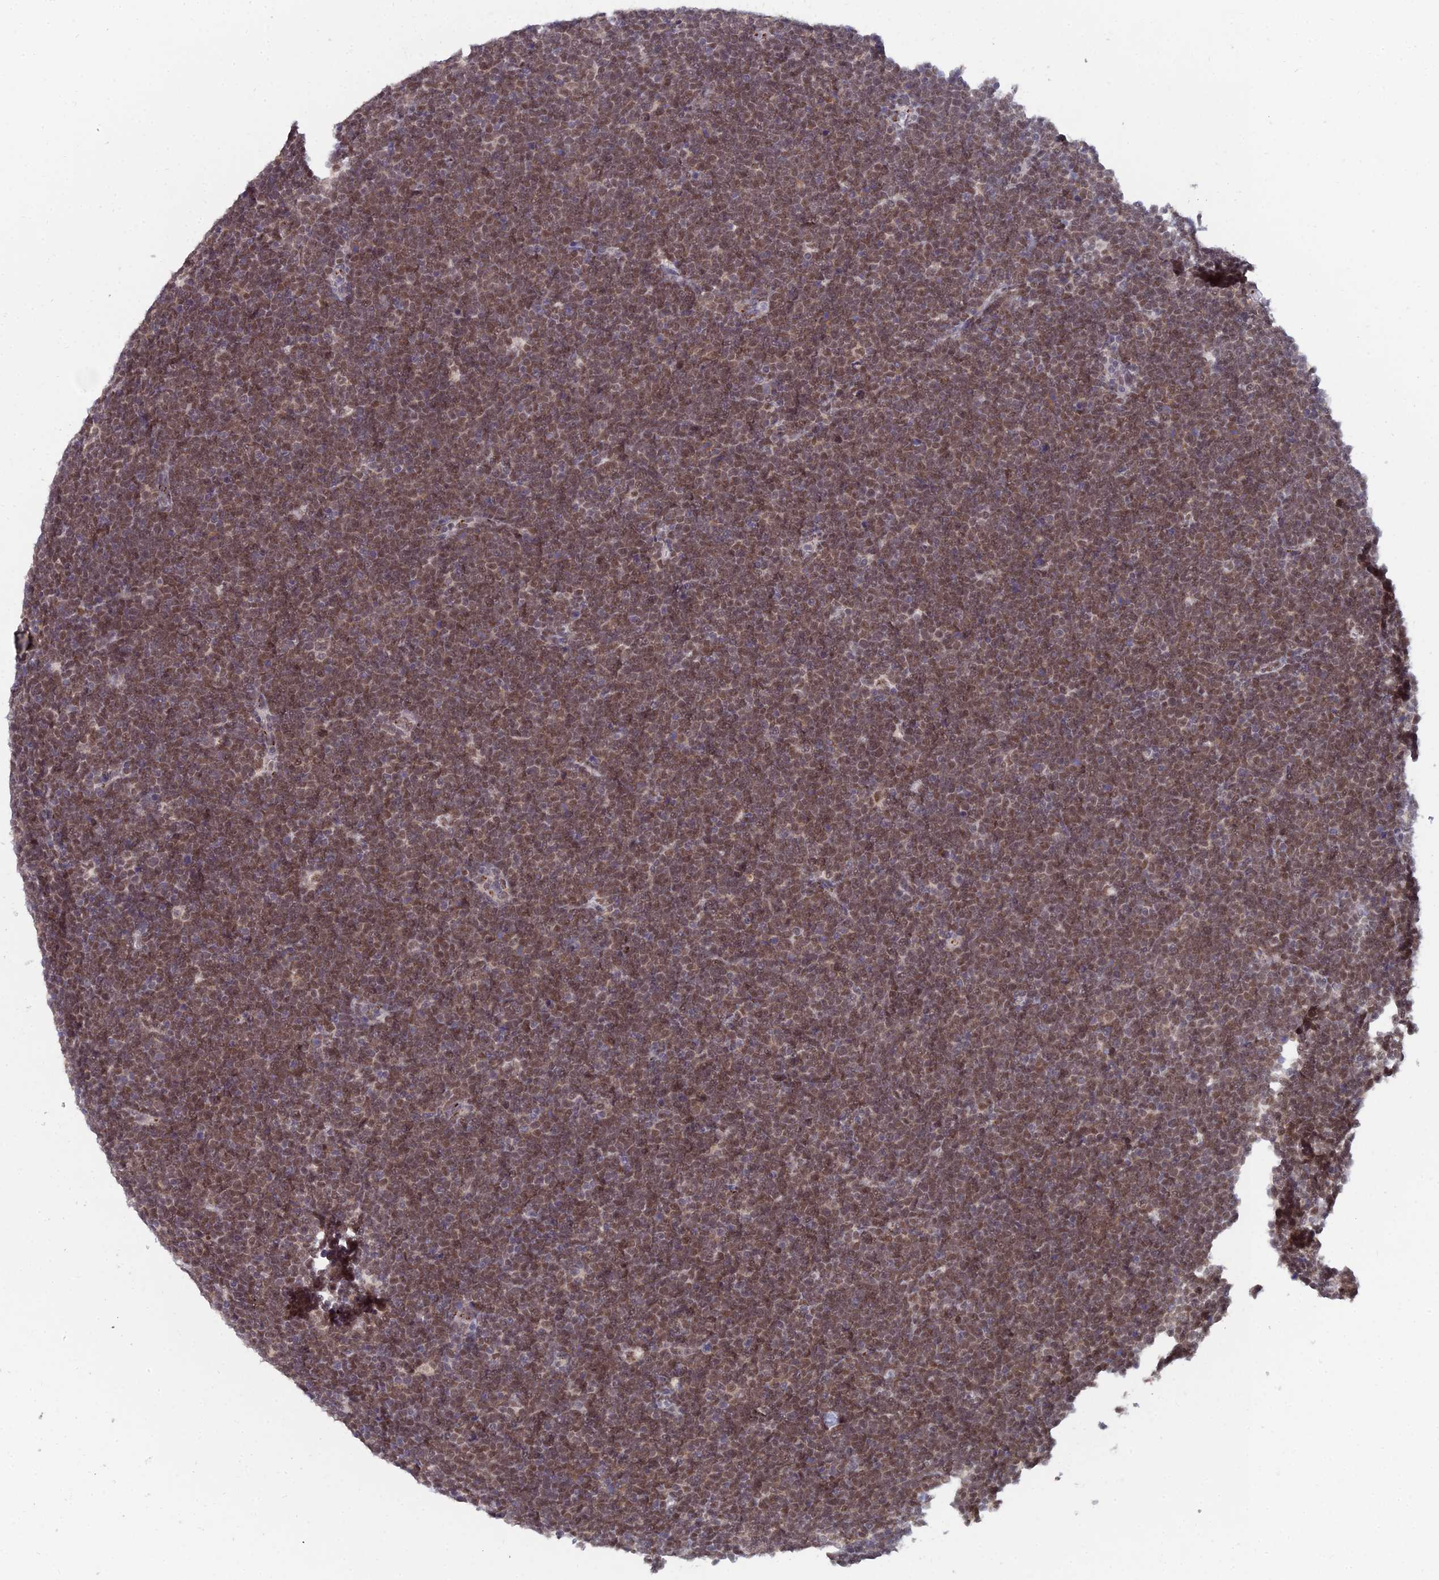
{"staining": {"intensity": "moderate", "quantity": ">75%", "location": "cytoplasmic/membranous,nuclear"}, "tissue": "lymphoma", "cell_type": "Tumor cells", "image_type": "cancer", "snomed": [{"axis": "morphology", "description": "Malignant lymphoma, non-Hodgkin's type, High grade"}, {"axis": "topography", "description": "Lymph node"}], "caption": "Protein expression analysis of human malignant lymphoma, non-Hodgkin's type (high-grade) reveals moderate cytoplasmic/membranous and nuclear expression in approximately >75% of tumor cells.", "gene": "THOC3", "patient": {"sex": "male", "age": 13}}